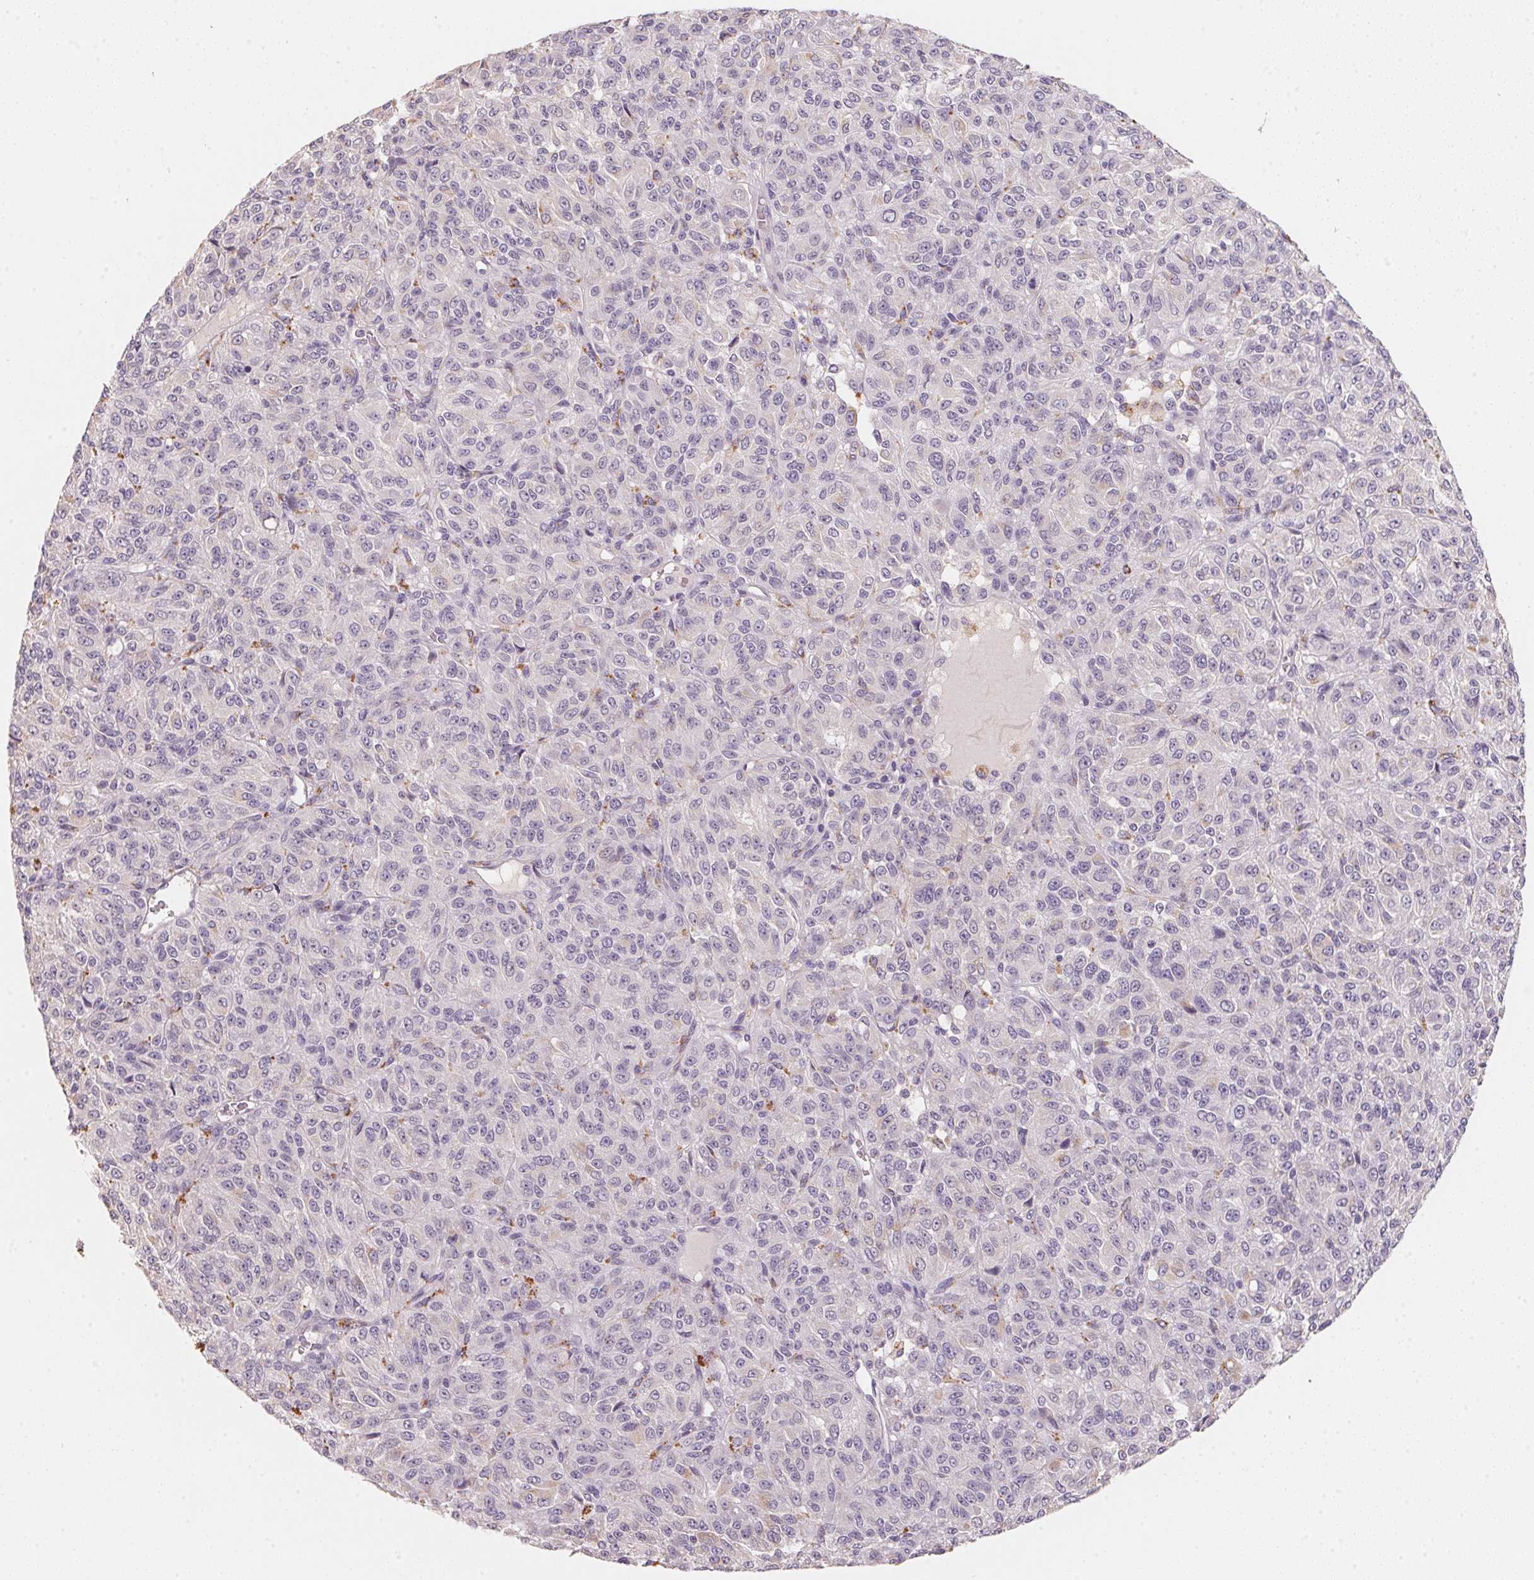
{"staining": {"intensity": "negative", "quantity": "none", "location": "none"}, "tissue": "melanoma", "cell_type": "Tumor cells", "image_type": "cancer", "snomed": [{"axis": "morphology", "description": "Malignant melanoma, Metastatic site"}, {"axis": "topography", "description": "Brain"}], "caption": "Malignant melanoma (metastatic site) was stained to show a protein in brown. There is no significant staining in tumor cells.", "gene": "TREH", "patient": {"sex": "female", "age": 56}}